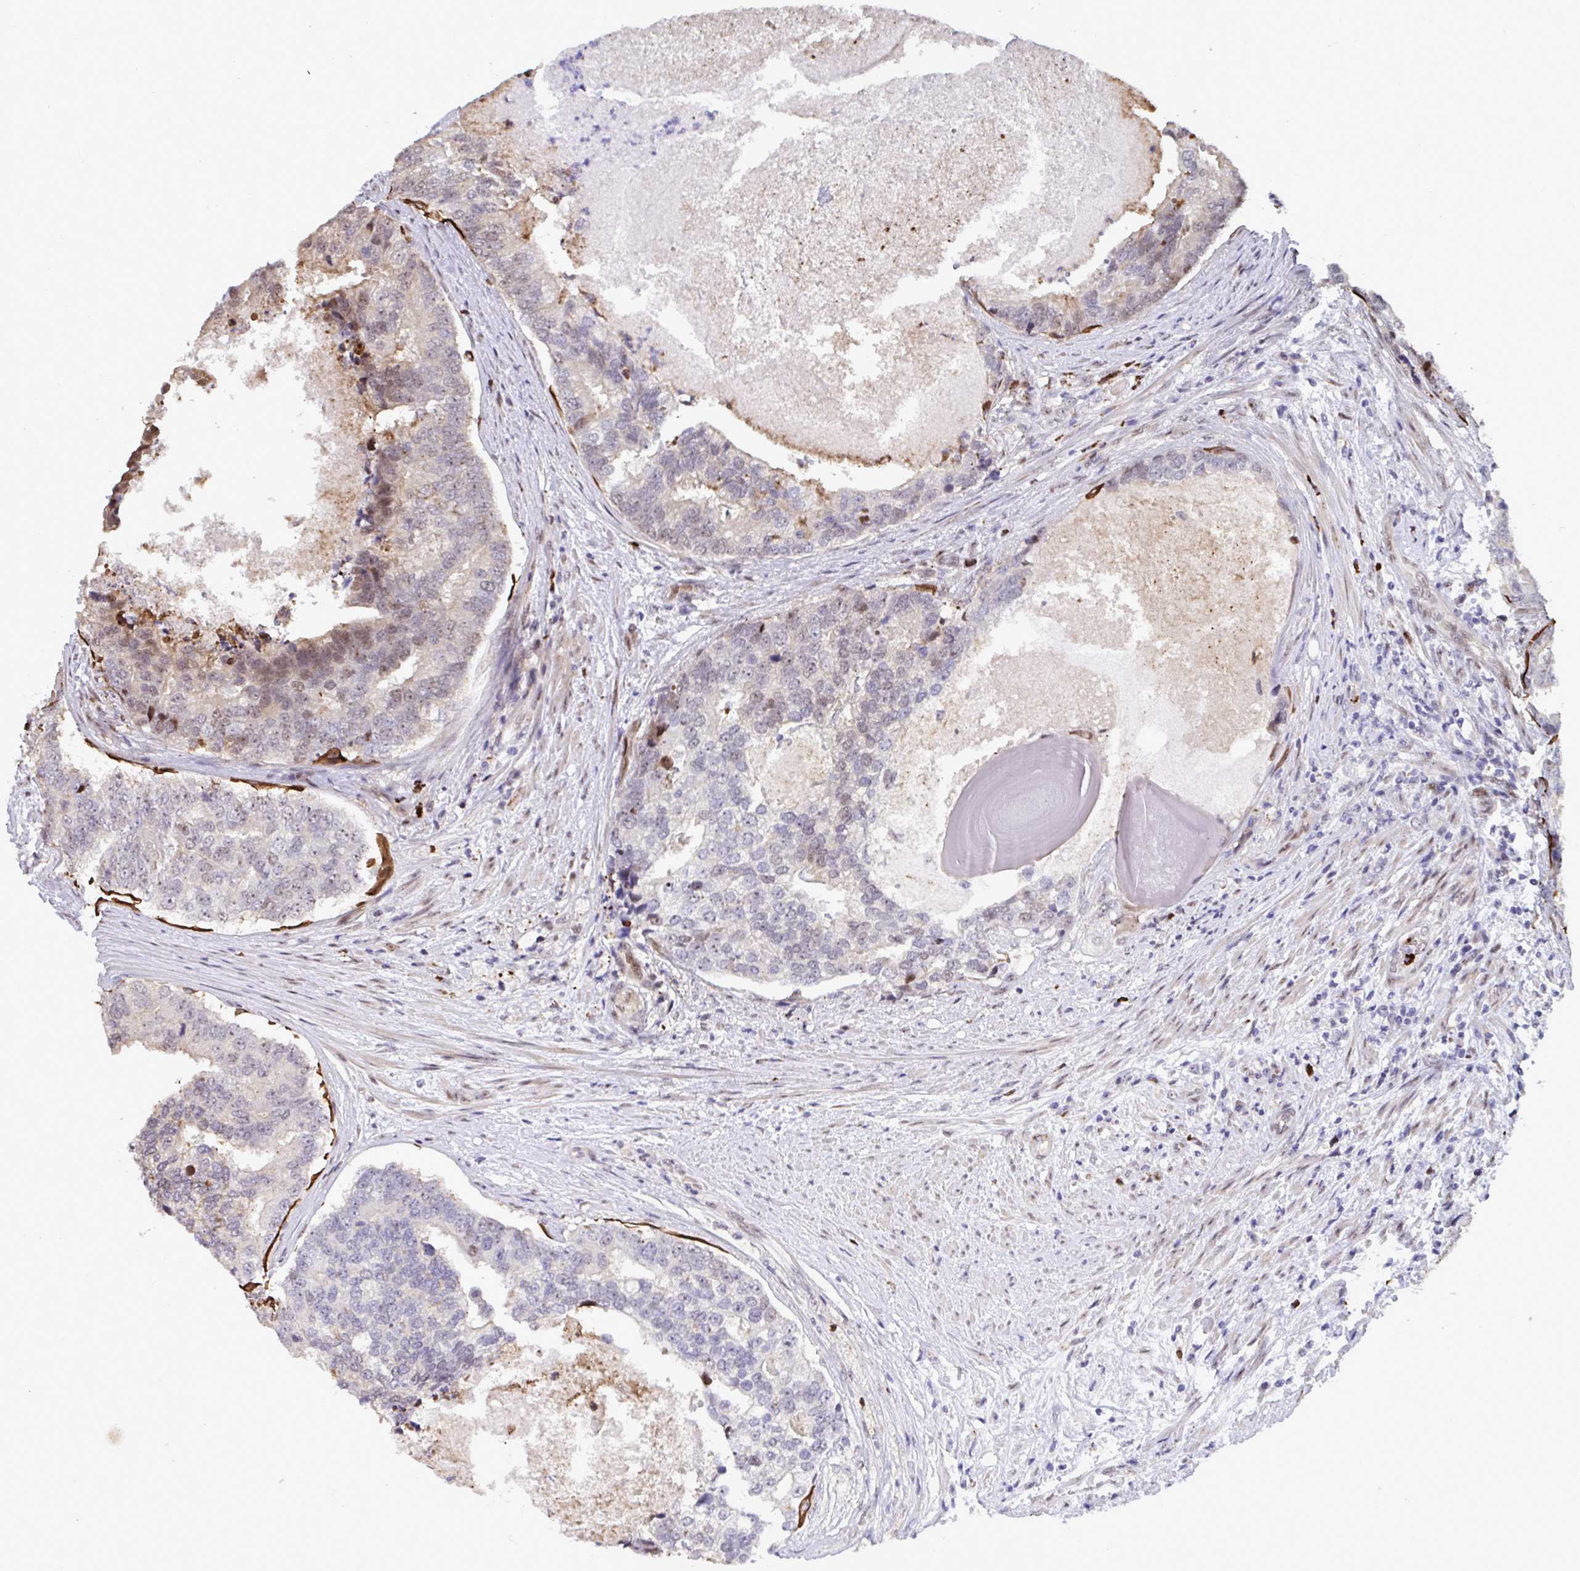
{"staining": {"intensity": "moderate", "quantity": "<25%", "location": "nuclear"}, "tissue": "prostate cancer", "cell_type": "Tumor cells", "image_type": "cancer", "snomed": [{"axis": "morphology", "description": "Adenocarcinoma, High grade"}, {"axis": "topography", "description": "Prostate"}], "caption": "Protein analysis of prostate cancer (adenocarcinoma (high-grade)) tissue exhibits moderate nuclear positivity in approximately <25% of tumor cells. (DAB (3,3'-diaminobenzidine) = brown stain, brightfield microscopy at high magnification).", "gene": "PELI2", "patient": {"sex": "male", "age": 68}}